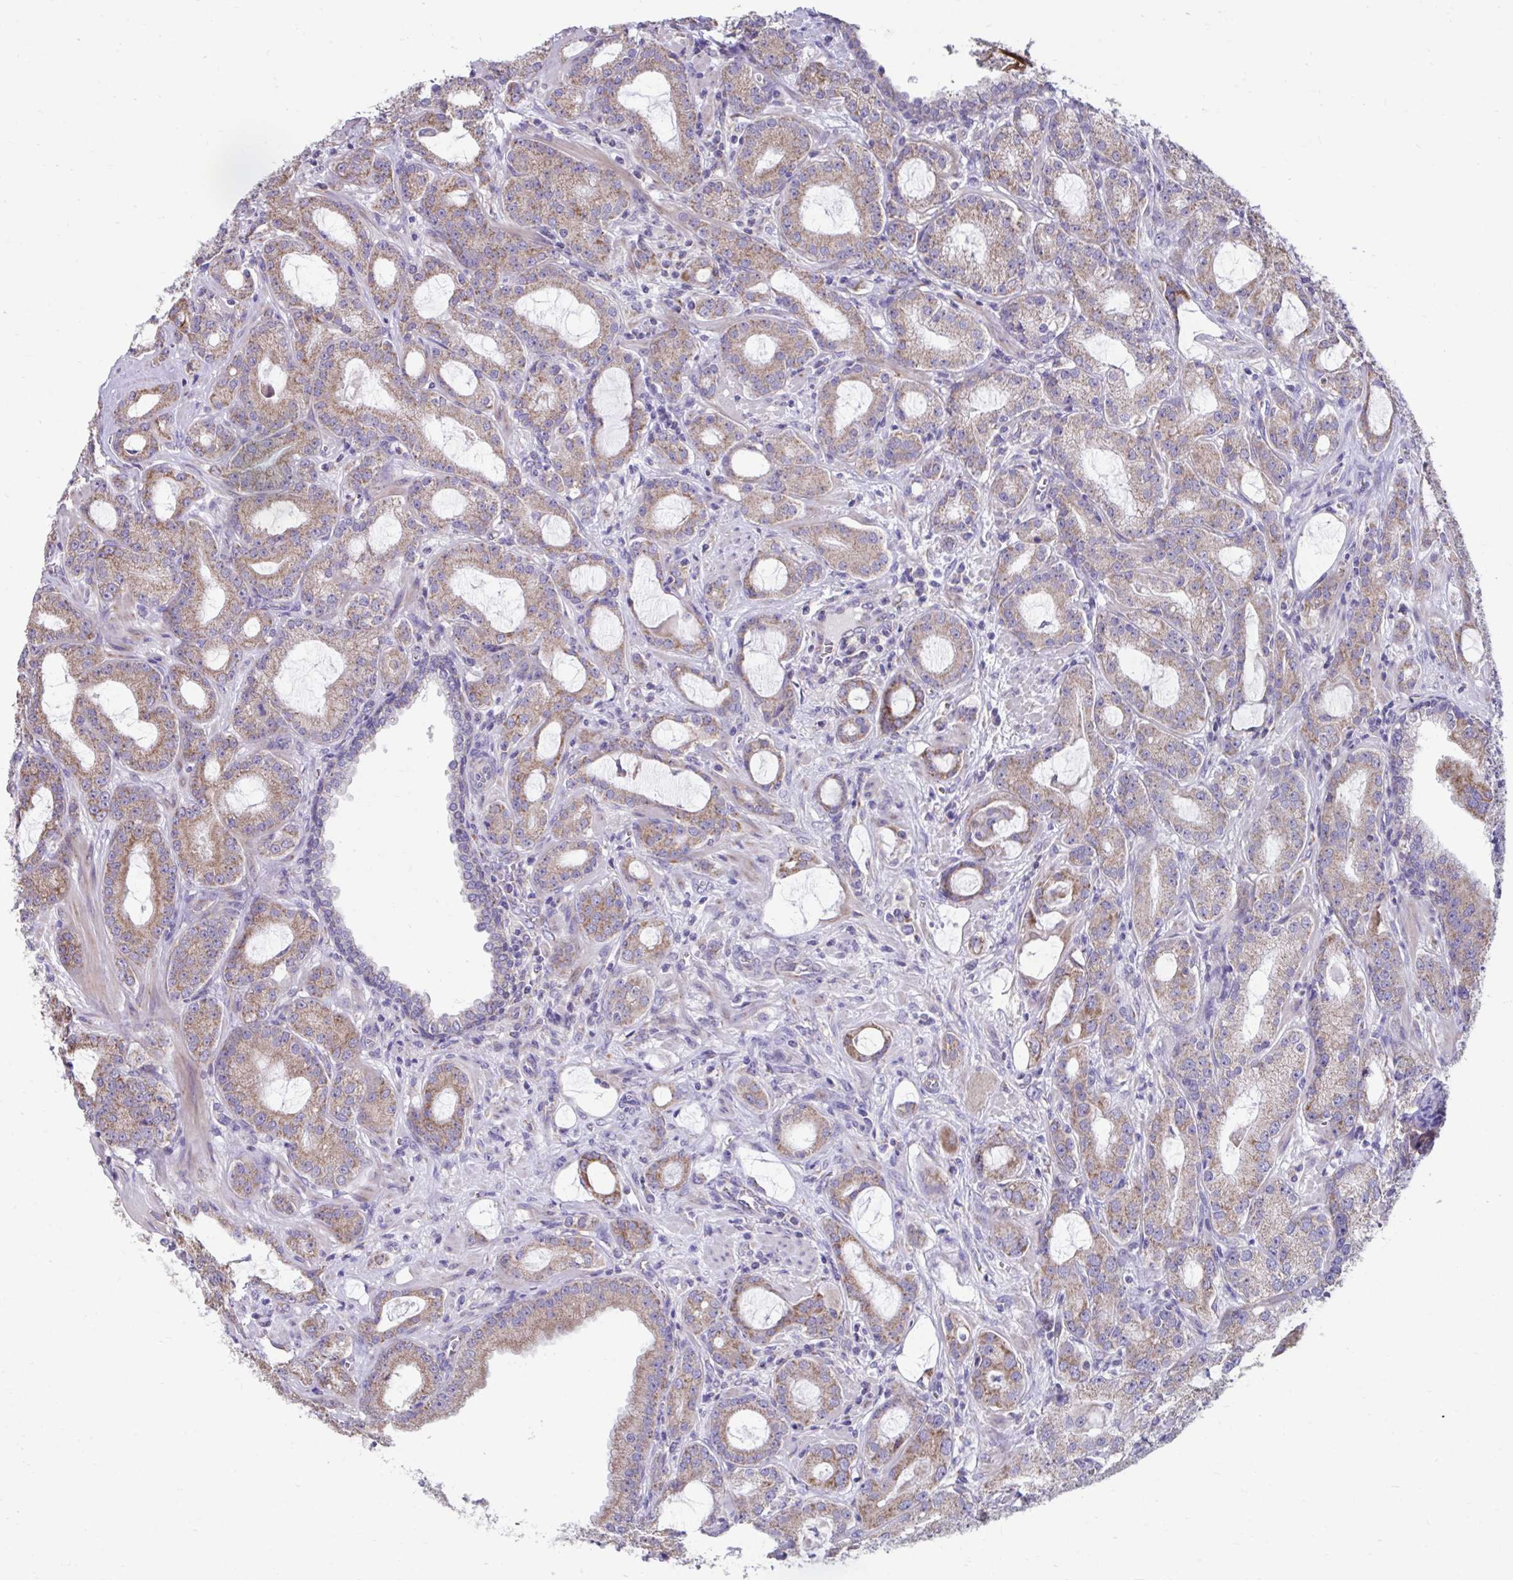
{"staining": {"intensity": "moderate", "quantity": ">75%", "location": "cytoplasmic/membranous"}, "tissue": "prostate cancer", "cell_type": "Tumor cells", "image_type": "cancer", "snomed": [{"axis": "morphology", "description": "Adenocarcinoma, High grade"}, {"axis": "topography", "description": "Prostate"}], "caption": "The immunohistochemical stain shows moderate cytoplasmic/membranous positivity in tumor cells of prostate adenocarcinoma (high-grade) tissue. The staining was performed using DAB (3,3'-diaminobenzidine), with brown indicating positive protein expression. Nuclei are stained blue with hematoxylin.", "gene": "LINGO4", "patient": {"sex": "male", "age": 65}}